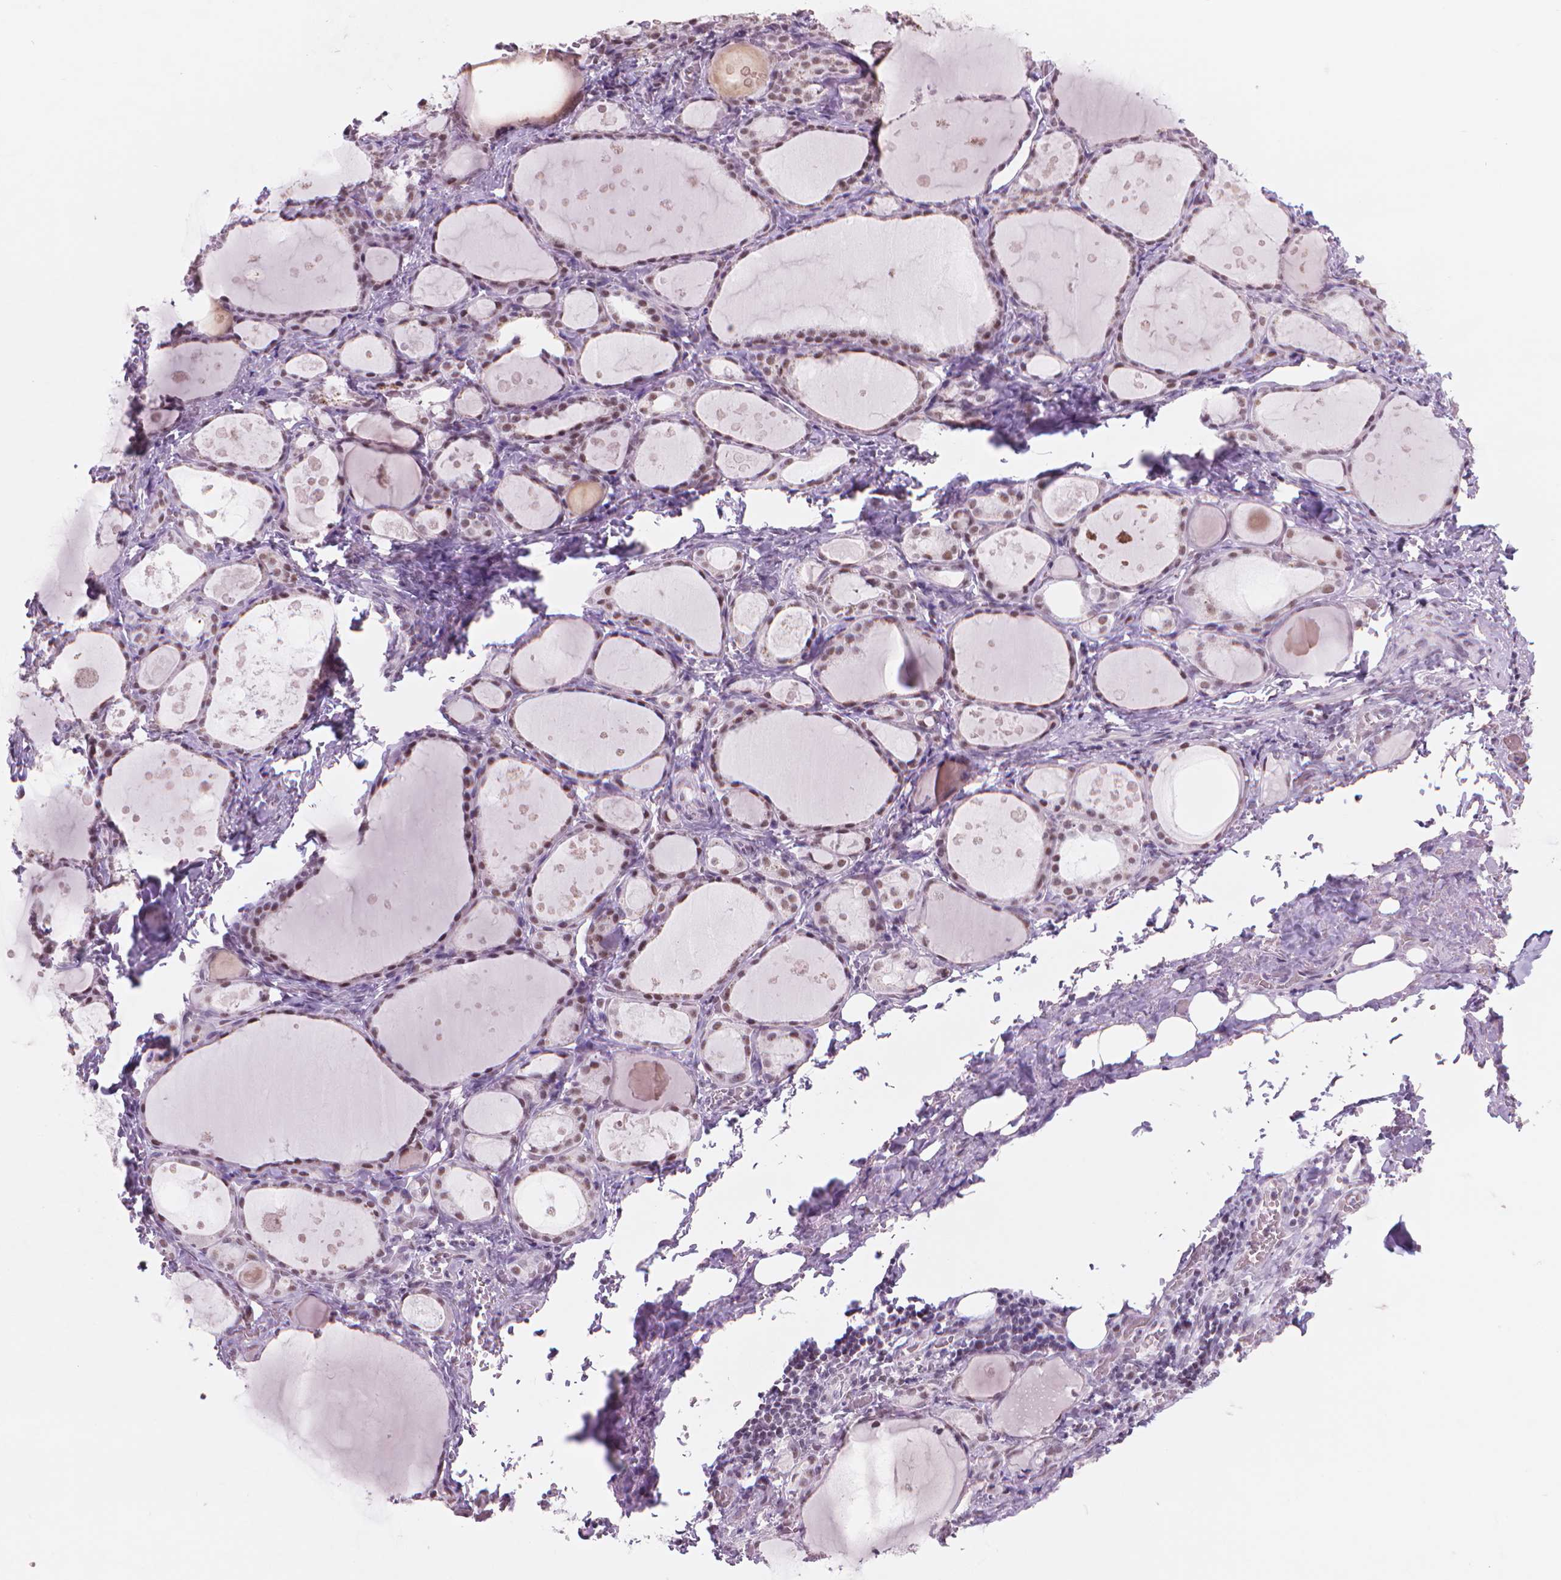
{"staining": {"intensity": "moderate", "quantity": ">75%", "location": "nuclear"}, "tissue": "thyroid gland", "cell_type": "Glandular cells", "image_type": "normal", "snomed": [{"axis": "morphology", "description": "Normal tissue, NOS"}, {"axis": "topography", "description": "Thyroid gland"}], "caption": "This image displays immunohistochemistry (IHC) staining of normal thyroid gland, with medium moderate nuclear staining in approximately >75% of glandular cells.", "gene": "POLR3D", "patient": {"sex": "male", "age": 68}}